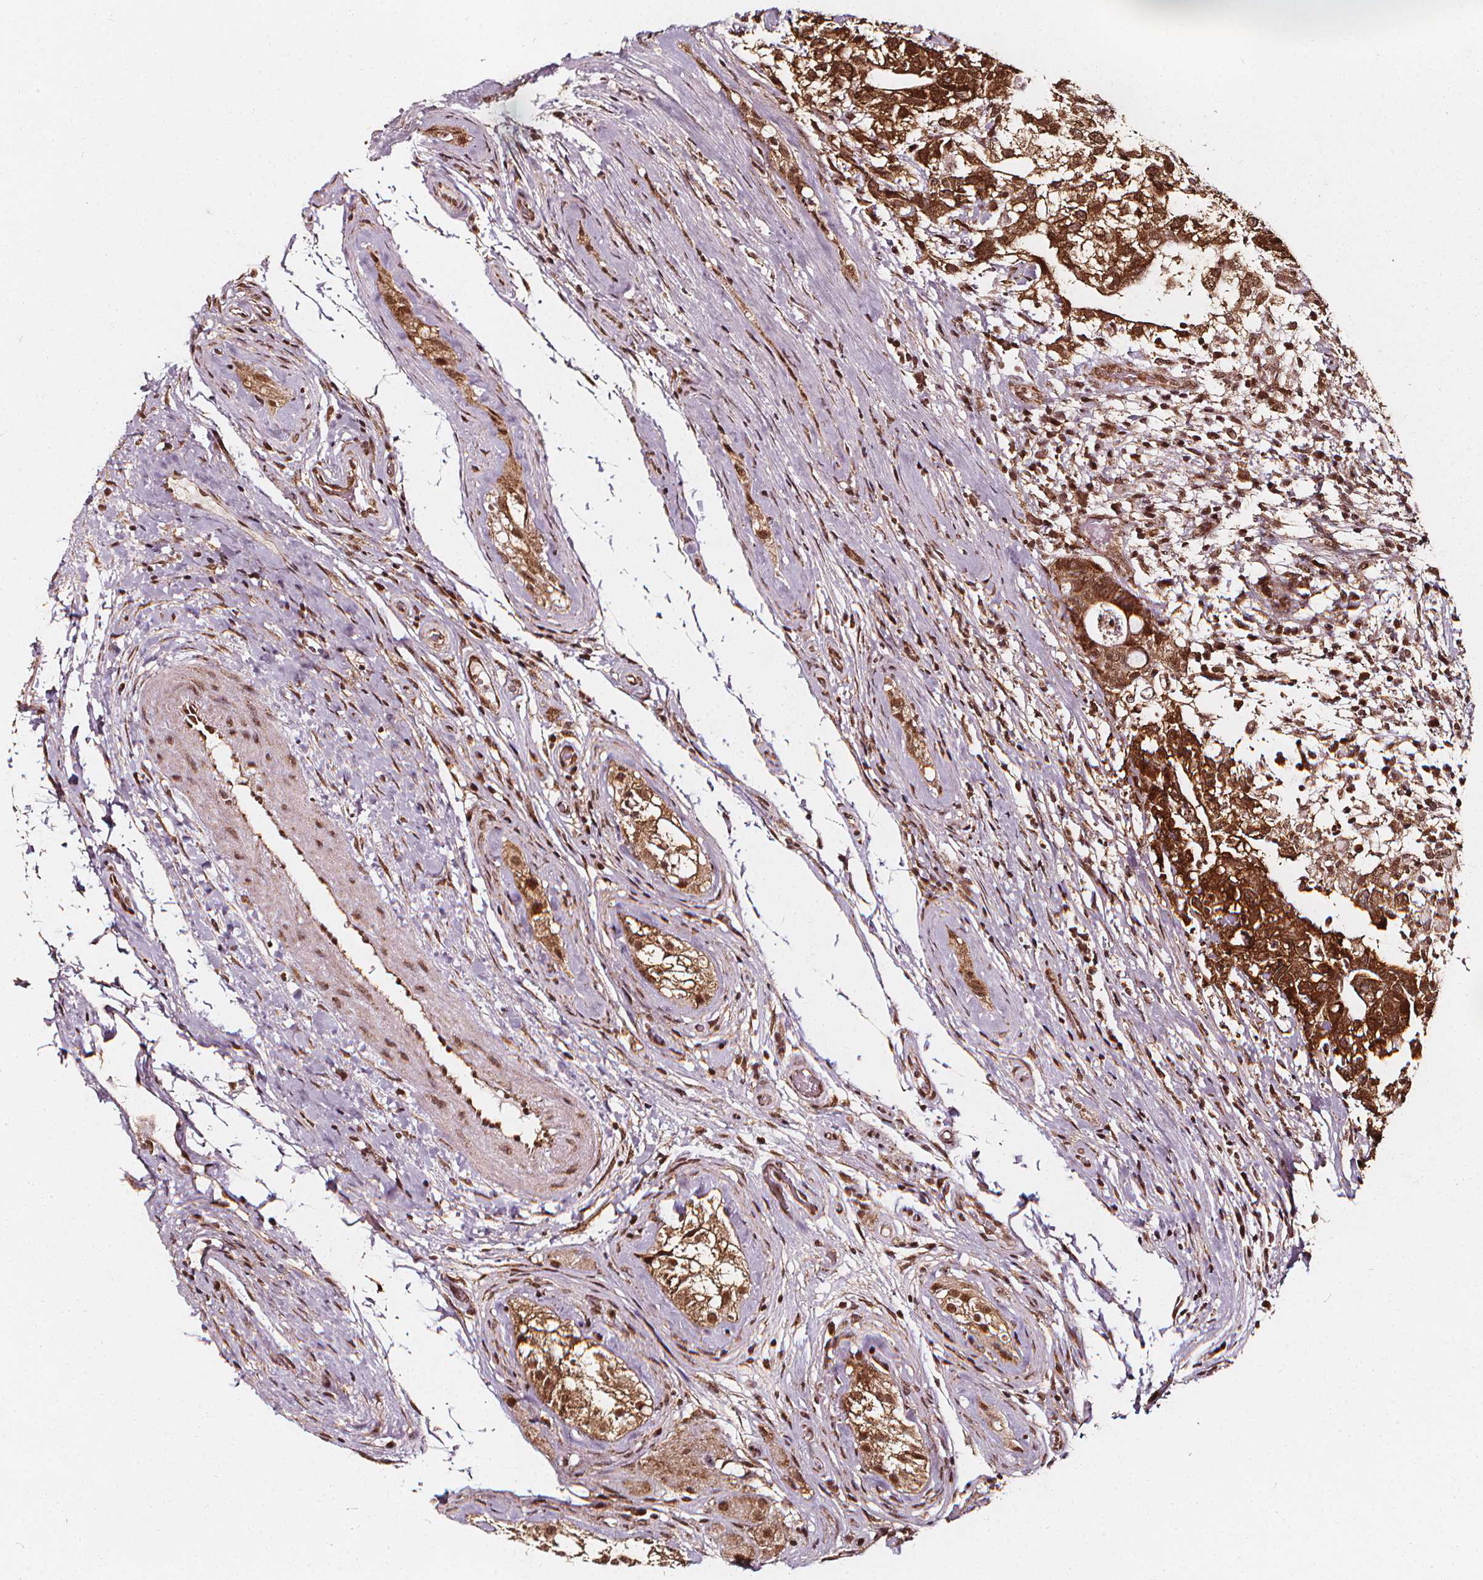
{"staining": {"intensity": "strong", "quantity": ">75%", "location": "cytoplasmic/membranous,nuclear"}, "tissue": "testis cancer", "cell_type": "Tumor cells", "image_type": "cancer", "snomed": [{"axis": "morphology", "description": "Seminoma, NOS"}, {"axis": "morphology", "description": "Carcinoma, Embryonal, NOS"}, {"axis": "topography", "description": "Testis"}], "caption": "Immunohistochemical staining of embryonal carcinoma (testis) reveals high levels of strong cytoplasmic/membranous and nuclear protein staining in about >75% of tumor cells.", "gene": "SMN1", "patient": {"sex": "male", "age": 41}}